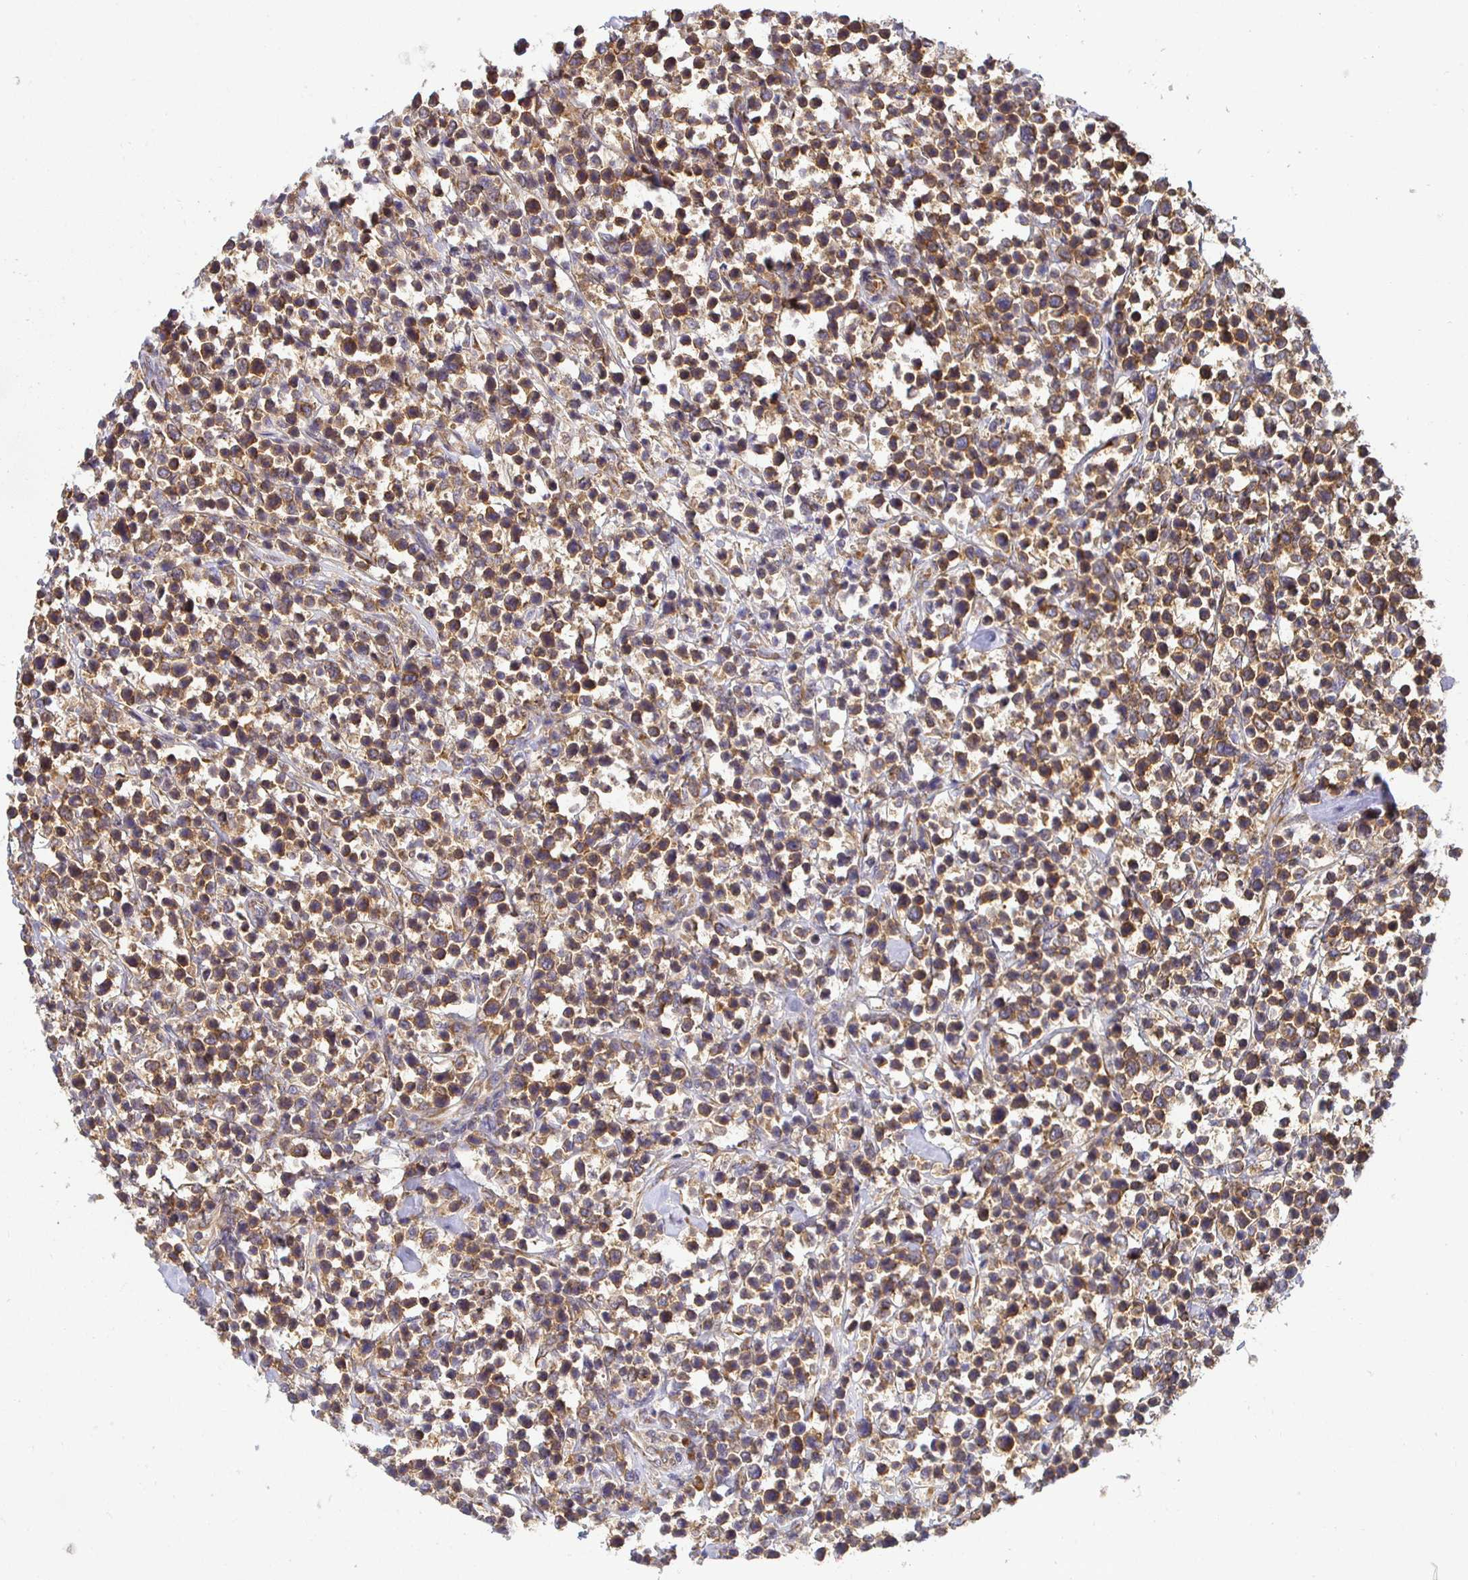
{"staining": {"intensity": "weak", "quantity": ">75%", "location": "cytoplasmic/membranous"}, "tissue": "lymphoma", "cell_type": "Tumor cells", "image_type": "cancer", "snomed": [{"axis": "morphology", "description": "Malignant lymphoma, non-Hodgkin's type, High grade"}, {"axis": "topography", "description": "Soft tissue"}], "caption": "Tumor cells display low levels of weak cytoplasmic/membranous positivity in about >75% of cells in human malignant lymphoma, non-Hodgkin's type (high-grade). The protein of interest is shown in brown color, while the nuclei are stained blue.", "gene": "IRAK1", "patient": {"sex": "female", "age": 56}}